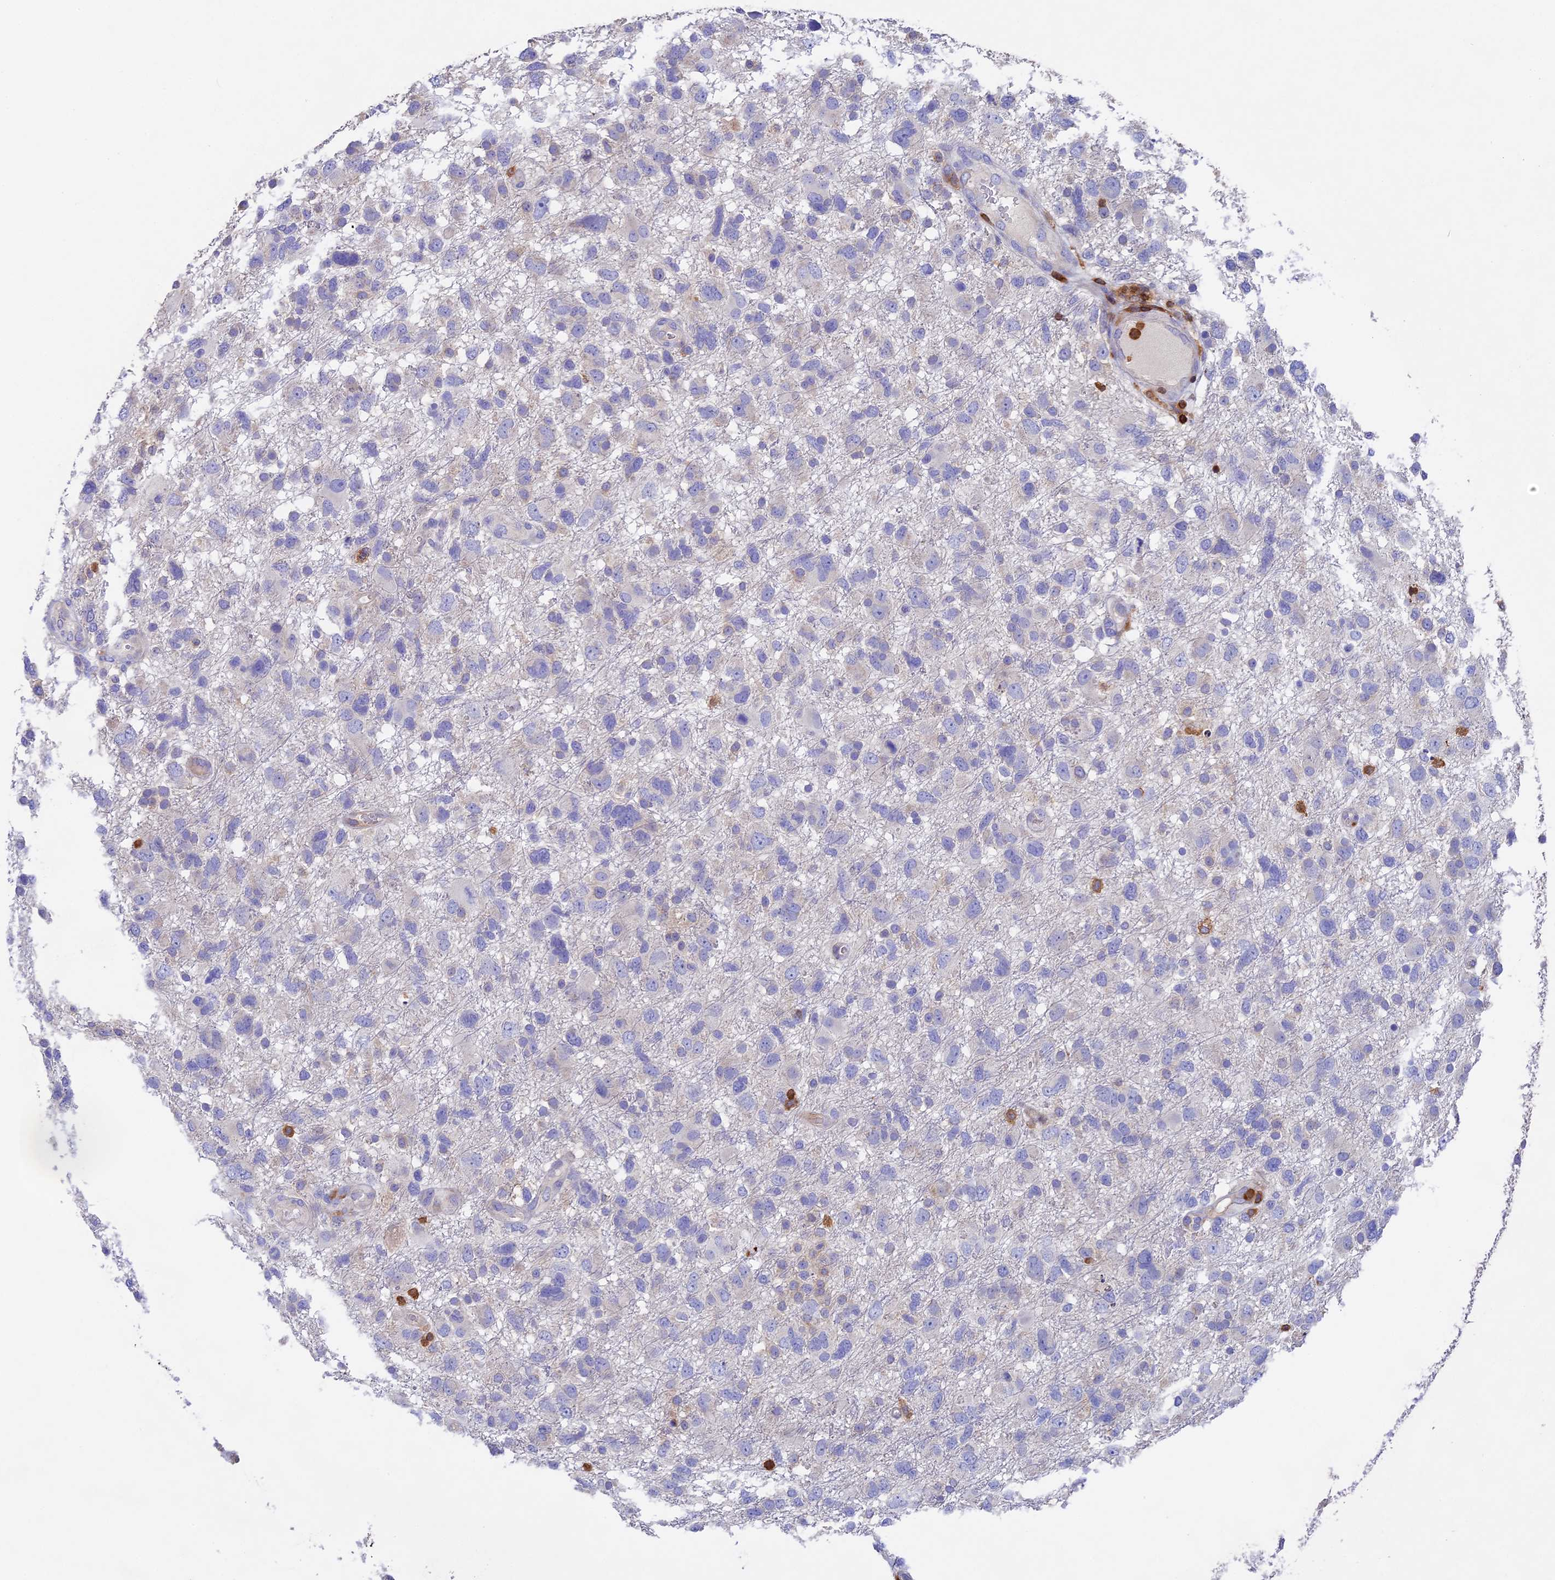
{"staining": {"intensity": "negative", "quantity": "none", "location": "none"}, "tissue": "glioma", "cell_type": "Tumor cells", "image_type": "cancer", "snomed": [{"axis": "morphology", "description": "Glioma, malignant, High grade"}, {"axis": "topography", "description": "Brain"}], "caption": "The micrograph reveals no staining of tumor cells in high-grade glioma (malignant). Brightfield microscopy of immunohistochemistry (IHC) stained with DAB (3,3'-diaminobenzidine) (brown) and hematoxylin (blue), captured at high magnification.", "gene": "ADAT1", "patient": {"sex": "male", "age": 61}}